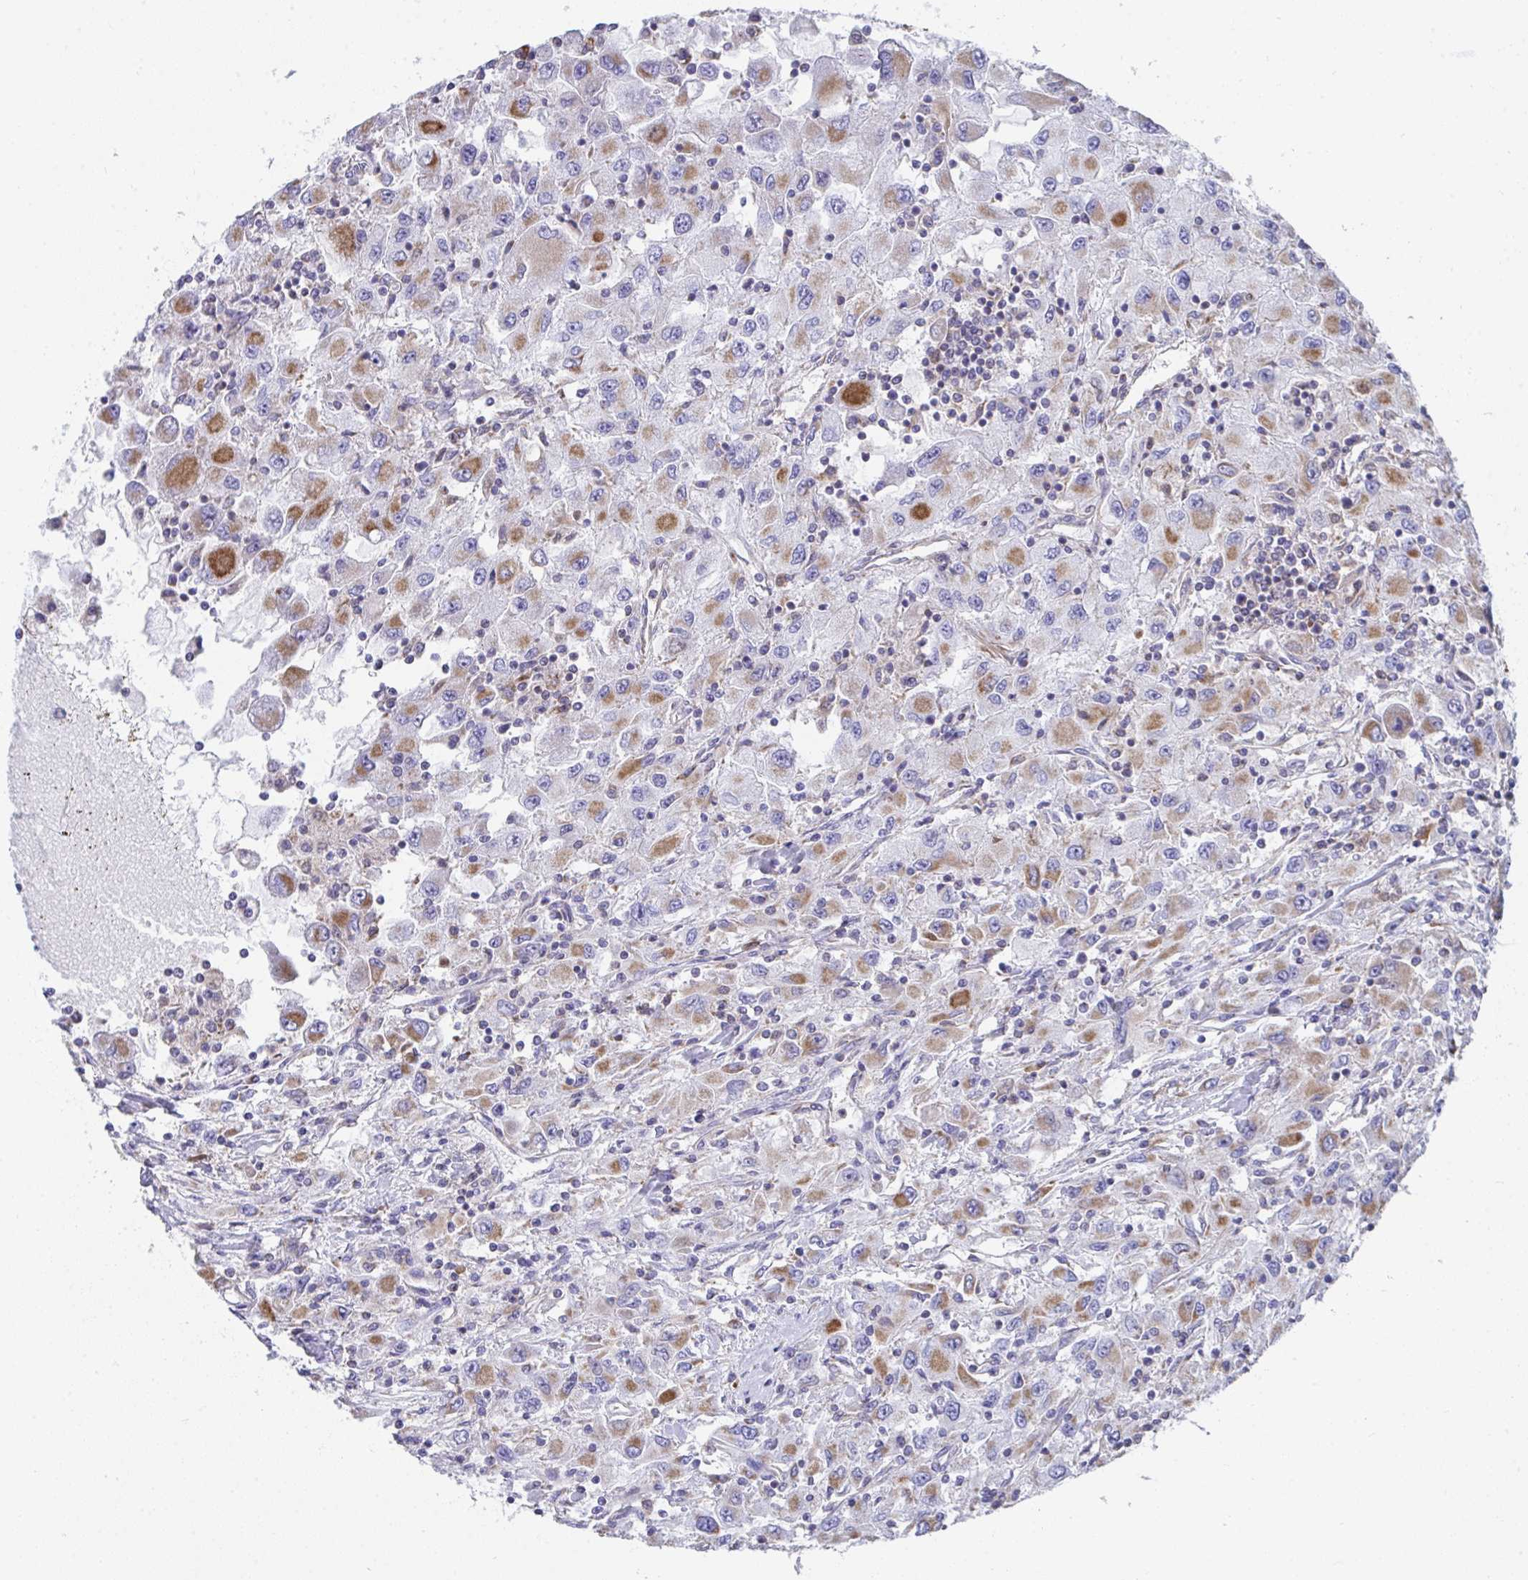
{"staining": {"intensity": "moderate", "quantity": "<25%", "location": "cytoplasmic/membranous"}, "tissue": "renal cancer", "cell_type": "Tumor cells", "image_type": "cancer", "snomed": [{"axis": "morphology", "description": "Adenocarcinoma, NOS"}, {"axis": "topography", "description": "Kidney"}], "caption": "High-power microscopy captured an immunohistochemistry image of adenocarcinoma (renal), revealing moderate cytoplasmic/membranous staining in approximately <25% of tumor cells.", "gene": "AIFM1", "patient": {"sex": "female", "age": 67}}